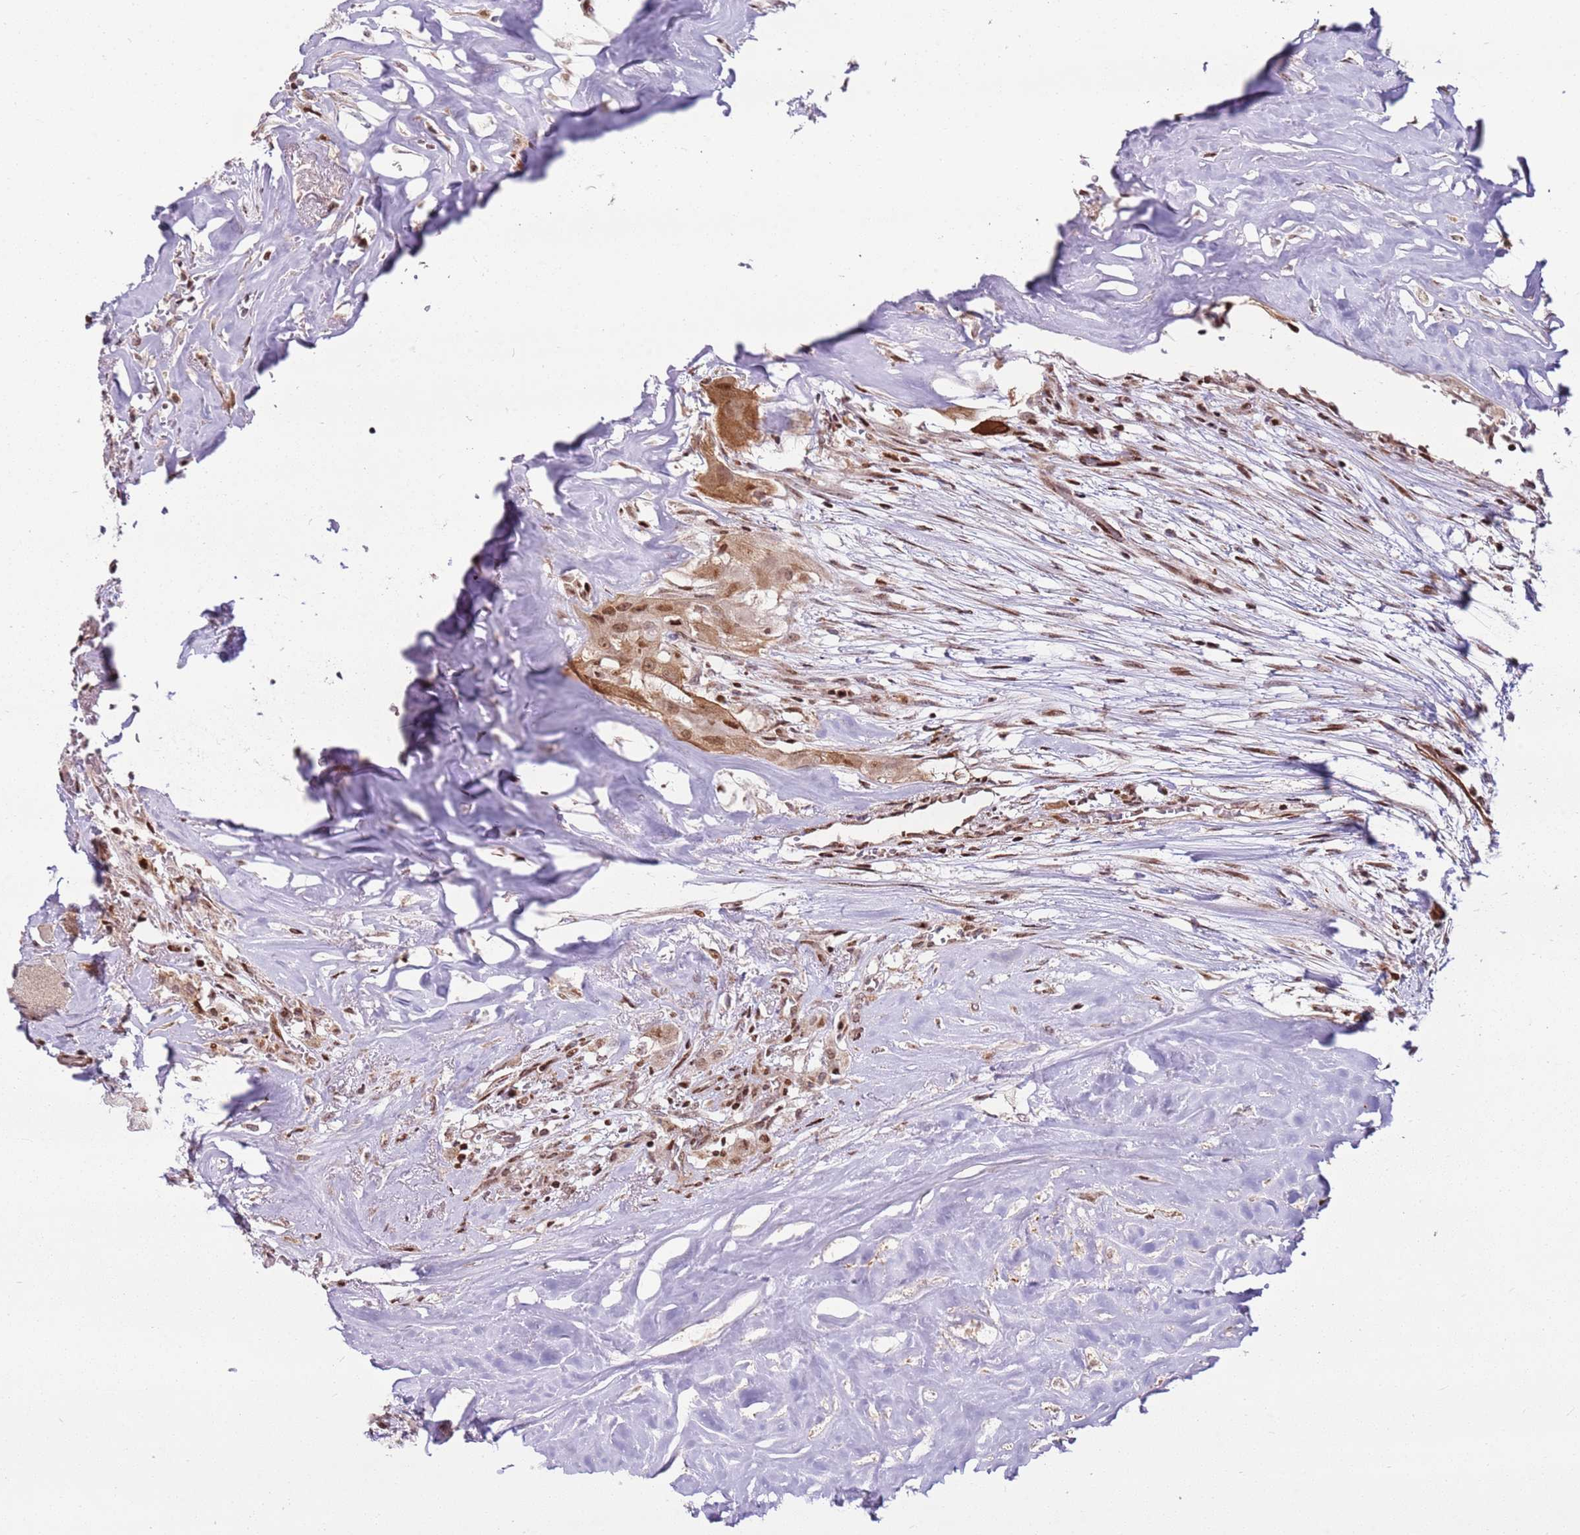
{"staining": {"intensity": "moderate", "quantity": "<25%", "location": "cytoplasmic/membranous,nuclear"}, "tissue": "thyroid cancer", "cell_type": "Tumor cells", "image_type": "cancer", "snomed": [{"axis": "morphology", "description": "Papillary adenocarcinoma, NOS"}, {"axis": "topography", "description": "Thyroid gland"}], "caption": "Thyroid cancer stained with DAB immunohistochemistry (IHC) demonstrates low levels of moderate cytoplasmic/membranous and nuclear expression in approximately <25% of tumor cells.", "gene": "PCTP", "patient": {"sex": "female", "age": 59}}